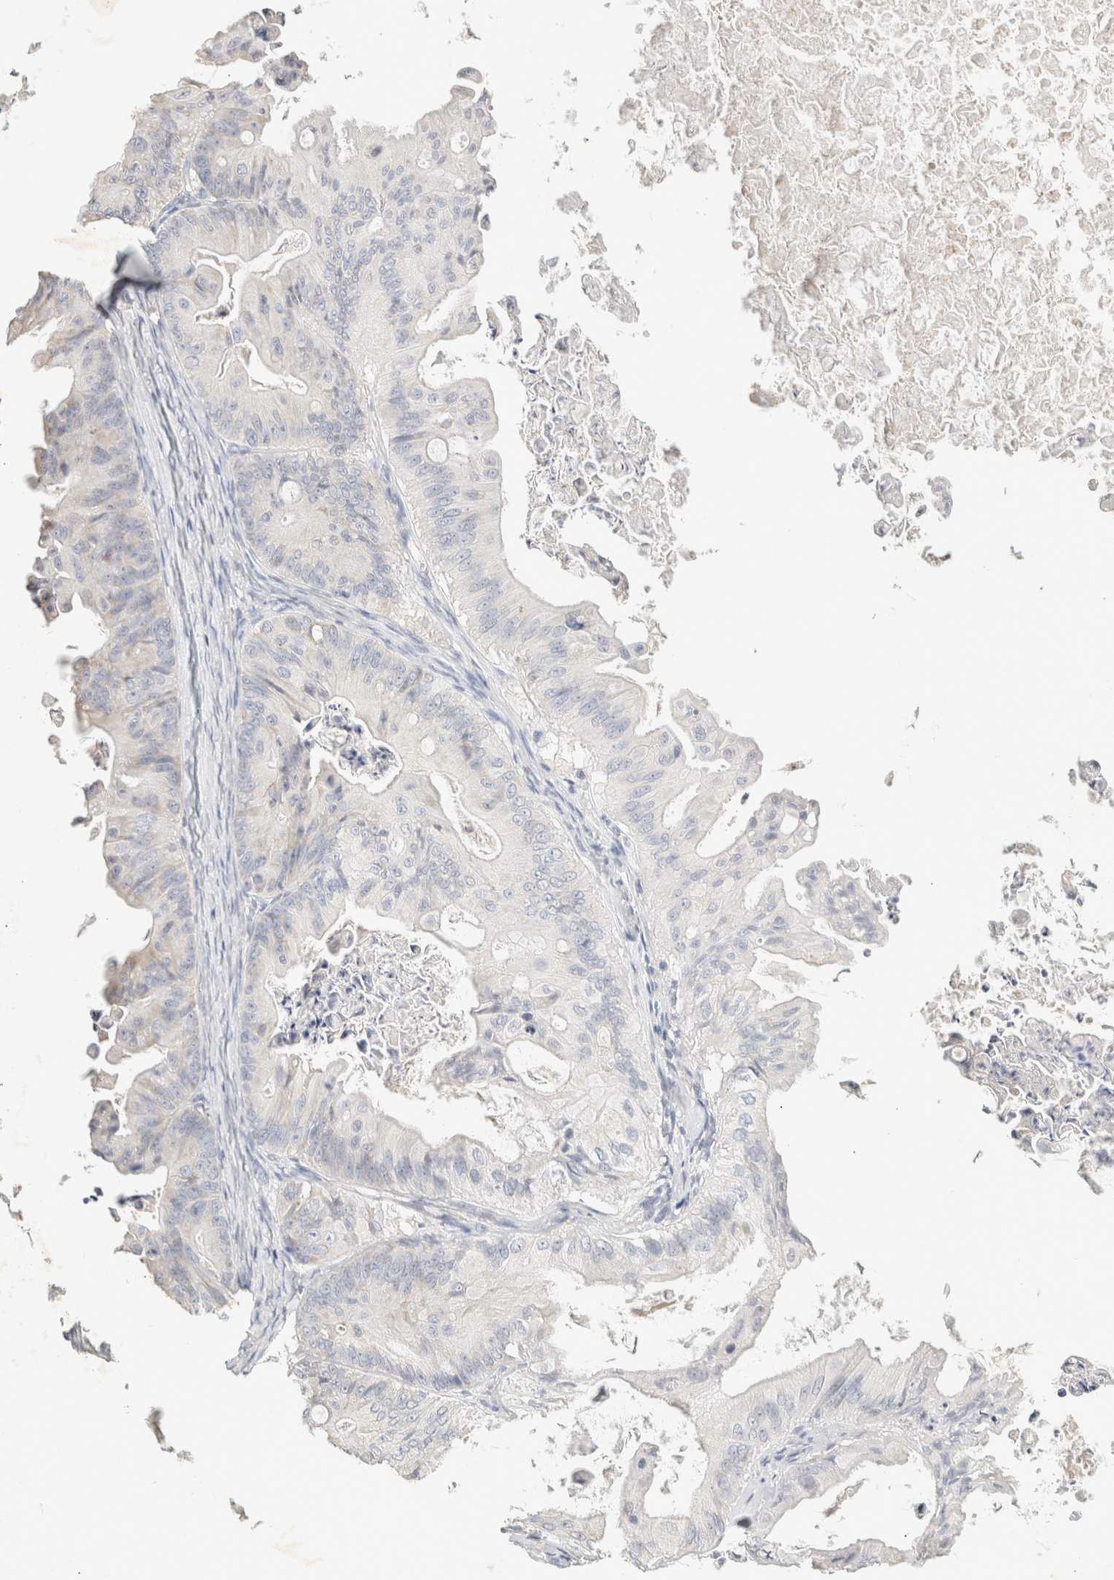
{"staining": {"intensity": "negative", "quantity": "none", "location": "none"}, "tissue": "ovarian cancer", "cell_type": "Tumor cells", "image_type": "cancer", "snomed": [{"axis": "morphology", "description": "Cystadenocarcinoma, mucinous, NOS"}, {"axis": "topography", "description": "Ovary"}], "caption": "A photomicrograph of human ovarian mucinous cystadenocarcinoma is negative for staining in tumor cells. (DAB (3,3'-diaminobenzidine) IHC, high magnification).", "gene": "NEFM", "patient": {"sex": "female", "age": 37}}